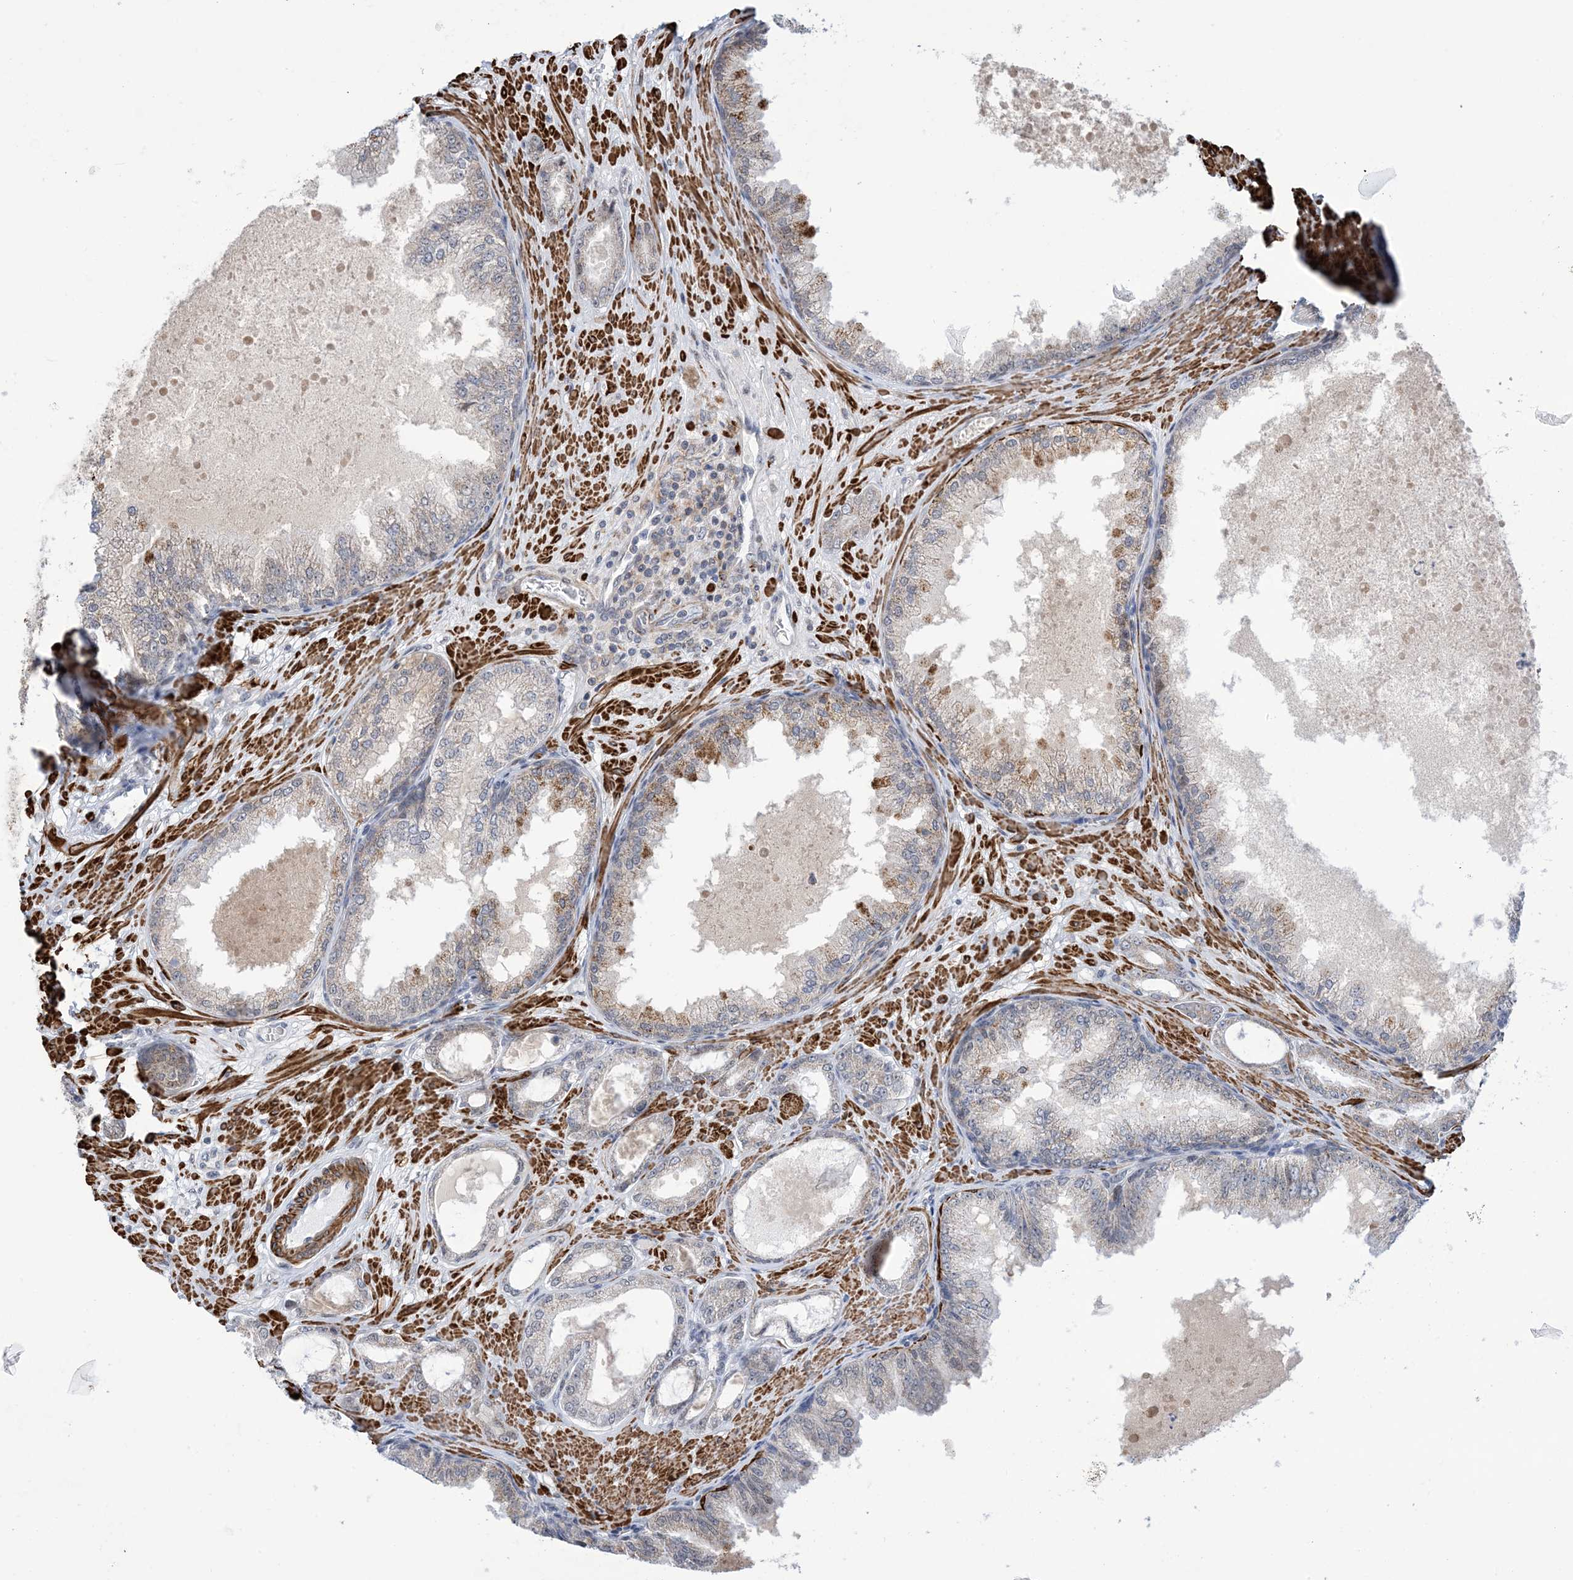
{"staining": {"intensity": "weak", "quantity": "<25%", "location": "cytoplasmic/membranous"}, "tissue": "prostate cancer", "cell_type": "Tumor cells", "image_type": "cancer", "snomed": [{"axis": "morphology", "description": "Adenocarcinoma, Low grade"}, {"axis": "topography", "description": "Prostate"}], "caption": "High power microscopy histopathology image of an immunohistochemistry micrograph of low-grade adenocarcinoma (prostate), revealing no significant positivity in tumor cells. (DAB (3,3'-diaminobenzidine) immunohistochemistry visualized using brightfield microscopy, high magnification).", "gene": "ZNF8", "patient": {"sex": "male", "age": 63}}